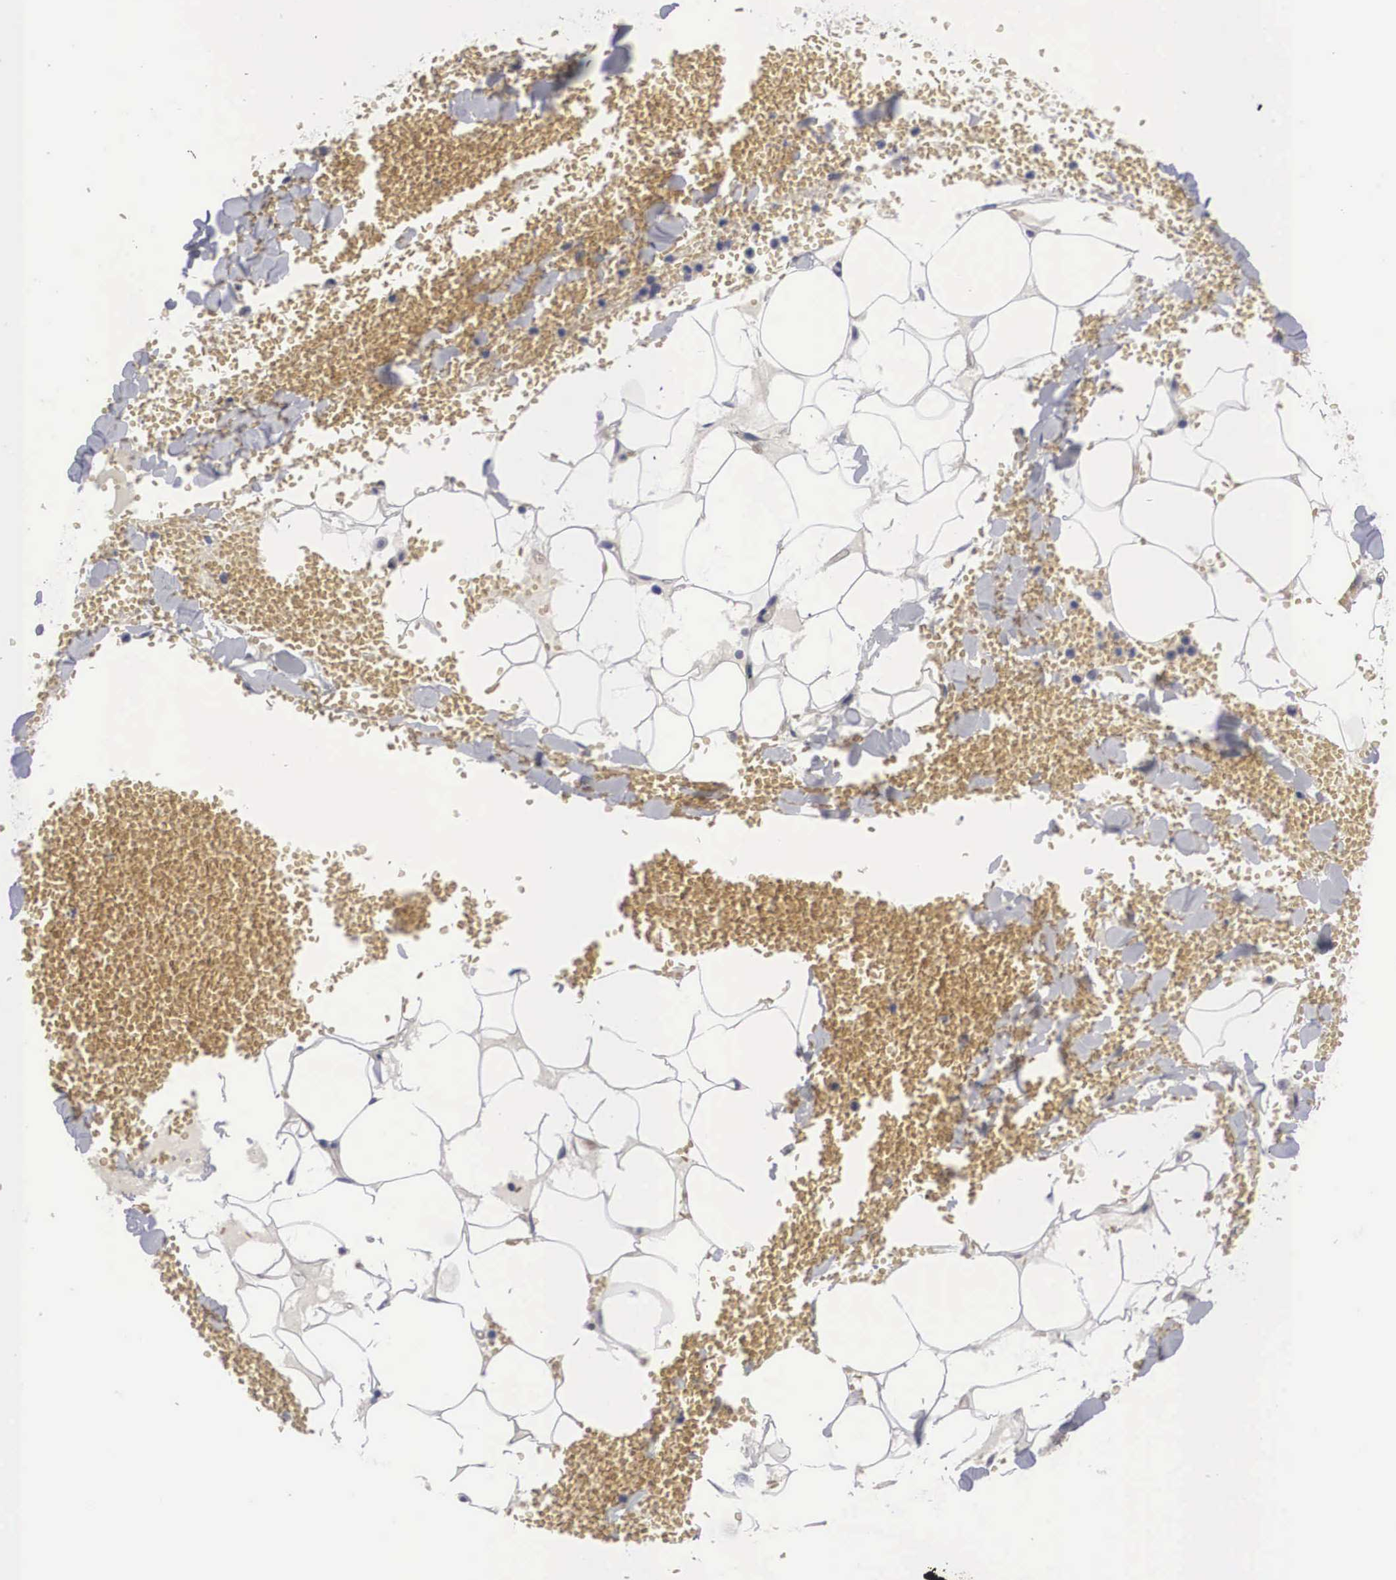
{"staining": {"intensity": "negative", "quantity": "none", "location": "none"}, "tissue": "adipose tissue", "cell_type": "Adipocytes", "image_type": "normal", "snomed": [{"axis": "morphology", "description": "Normal tissue, NOS"}, {"axis": "morphology", "description": "Inflammation, NOS"}, {"axis": "topography", "description": "Lymph node"}, {"axis": "topography", "description": "Peripheral nerve tissue"}], "caption": "Adipocytes are negative for protein expression in unremarkable human adipose tissue. (Stains: DAB (3,3'-diaminobenzidine) IHC with hematoxylin counter stain, Microscopy: brightfield microscopy at high magnification).", "gene": "OTX2", "patient": {"sex": "male", "age": 52}}